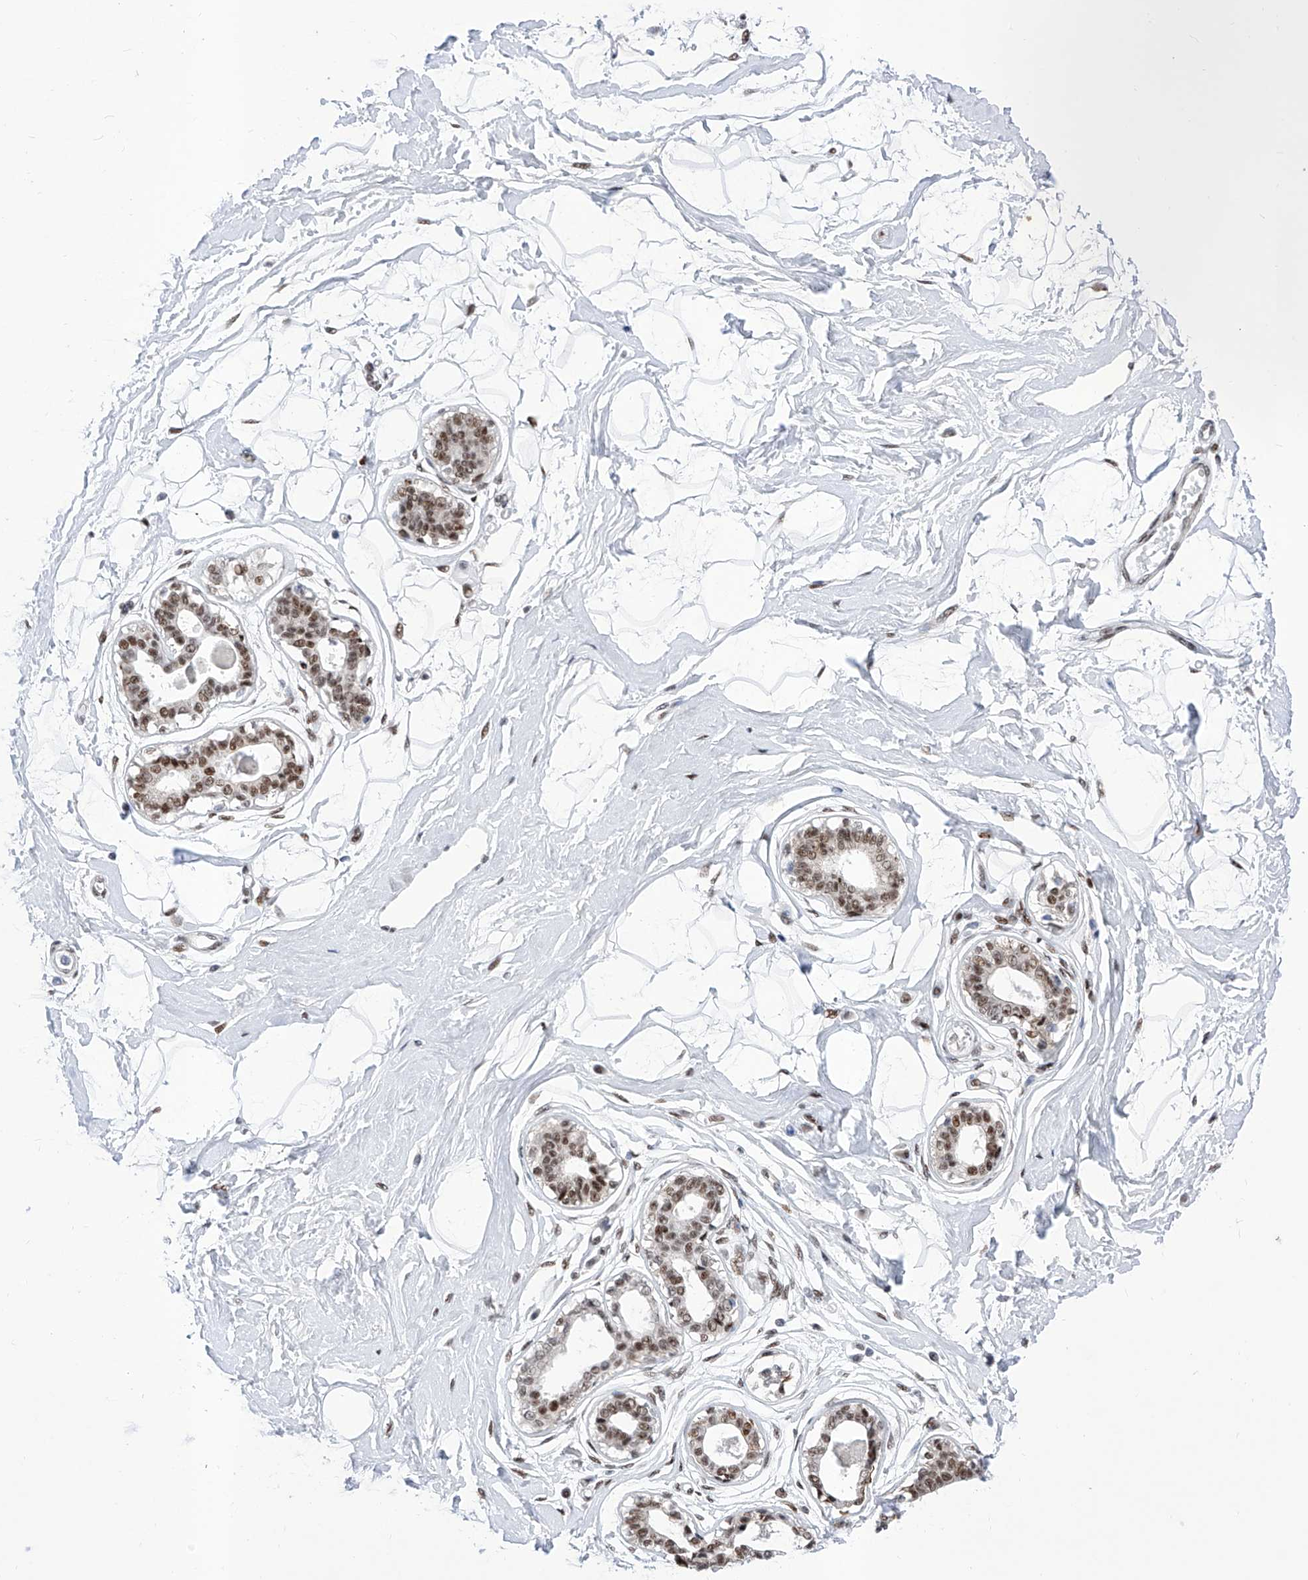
{"staining": {"intensity": "negative", "quantity": "none", "location": "none"}, "tissue": "breast", "cell_type": "Adipocytes", "image_type": "normal", "snomed": [{"axis": "morphology", "description": "Normal tissue, NOS"}, {"axis": "topography", "description": "Breast"}], "caption": "Immunohistochemistry (IHC) of benign human breast demonstrates no positivity in adipocytes. Brightfield microscopy of immunohistochemistry (IHC) stained with DAB (3,3'-diaminobenzidine) (brown) and hematoxylin (blue), captured at high magnification.", "gene": "ATN1", "patient": {"sex": "female", "age": 45}}